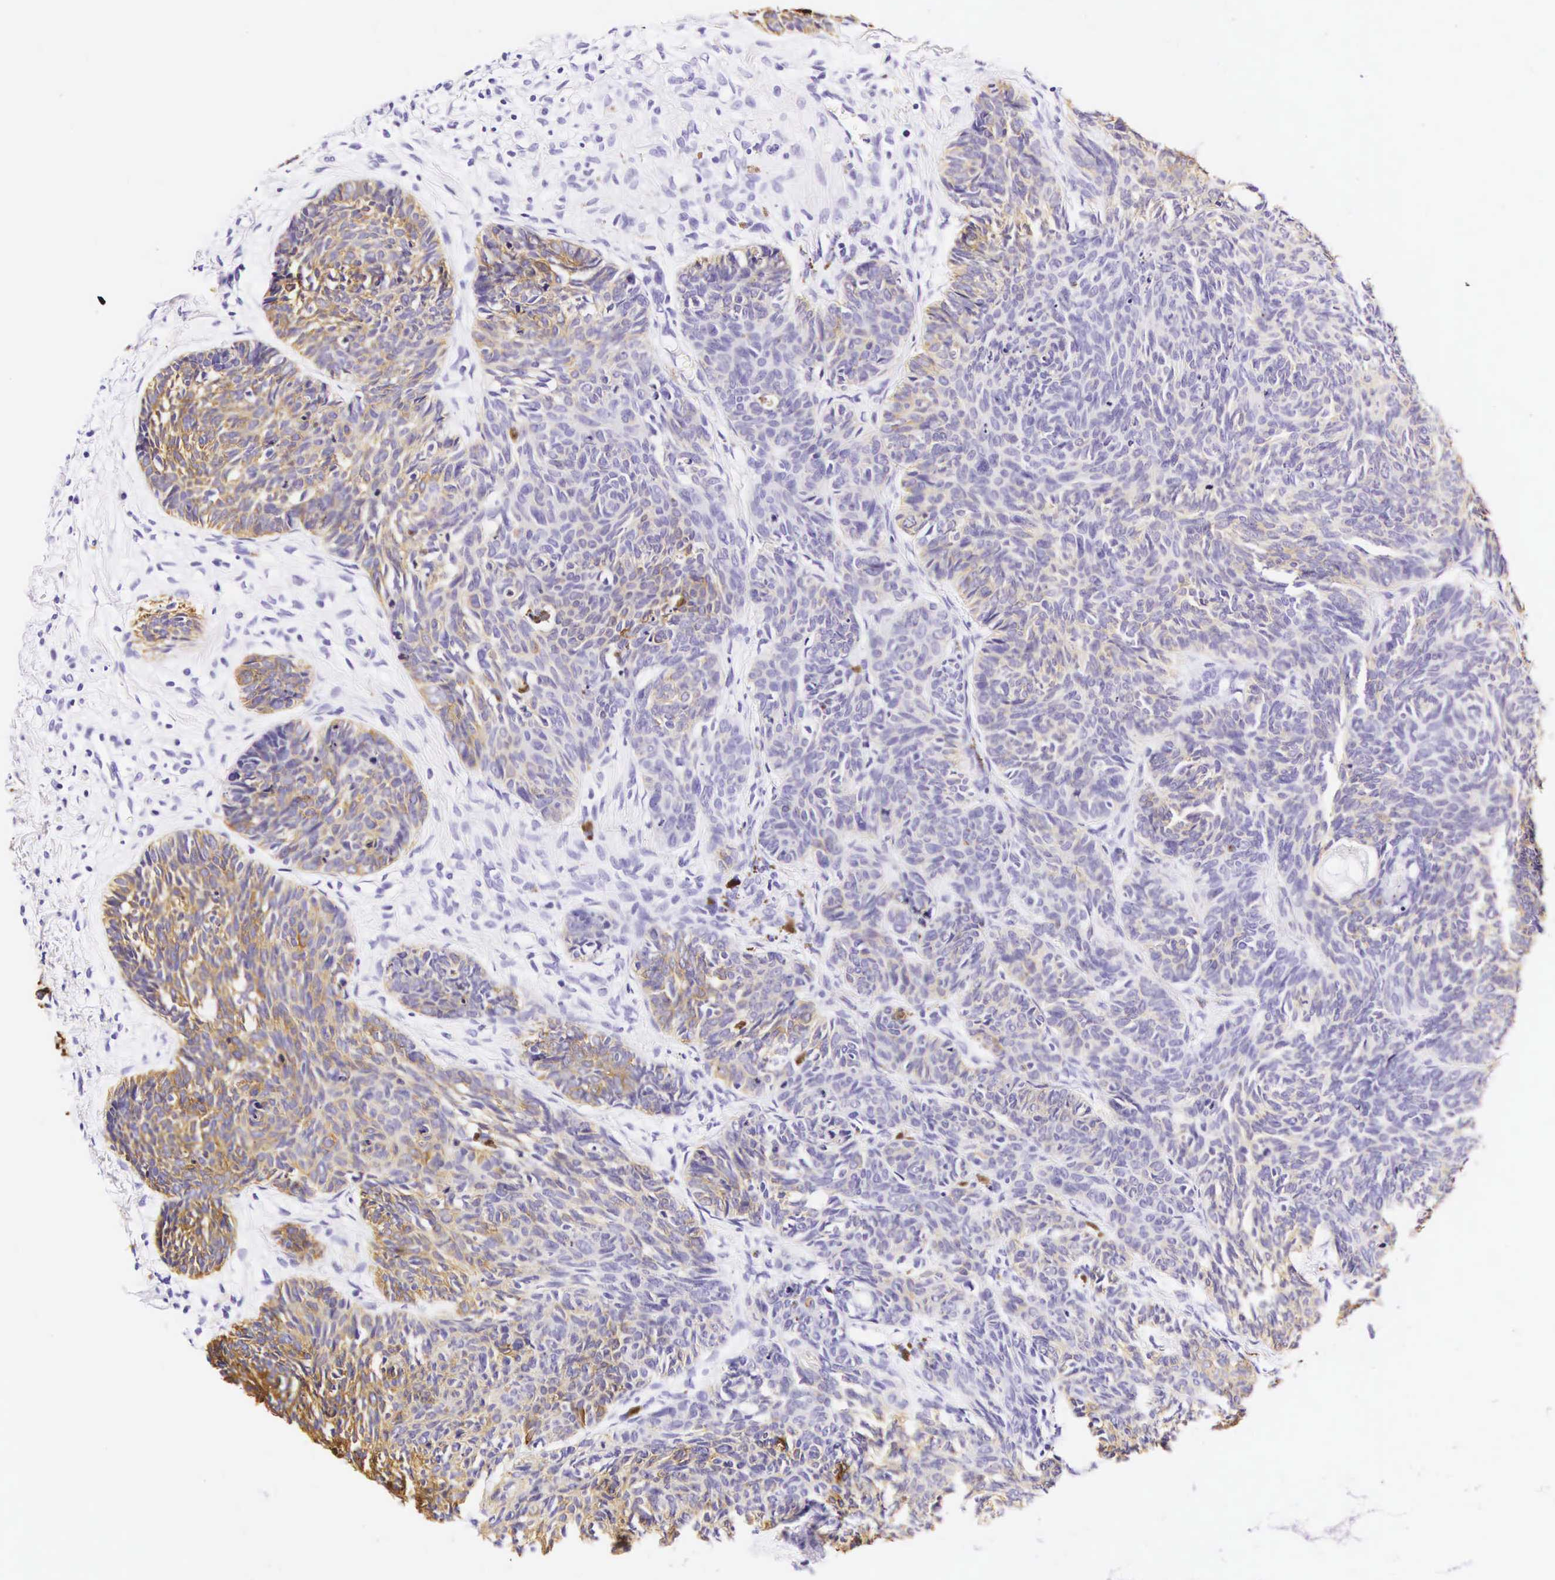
{"staining": {"intensity": "moderate", "quantity": "25%-75%", "location": "cytoplasmic/membranous"}, "tissue": "skin cancer", "cell_type": "Tumor cells", "image_type": "cancer", "snomed": [{"axis": "morphology", "description": "Basal cell carcinoma"}, {"axis": "topography", "description": "Skin"}], "caption": "Protein analysis of skin cancer (basal cell carcinoma) tissue shows moderate cytoplasmic/membranous staining in approximately 25%-75% of tumor cells. Nuclei are stained in blue.", "gene": "KRT18", "patient": {"sex": "female", "age": 62}}